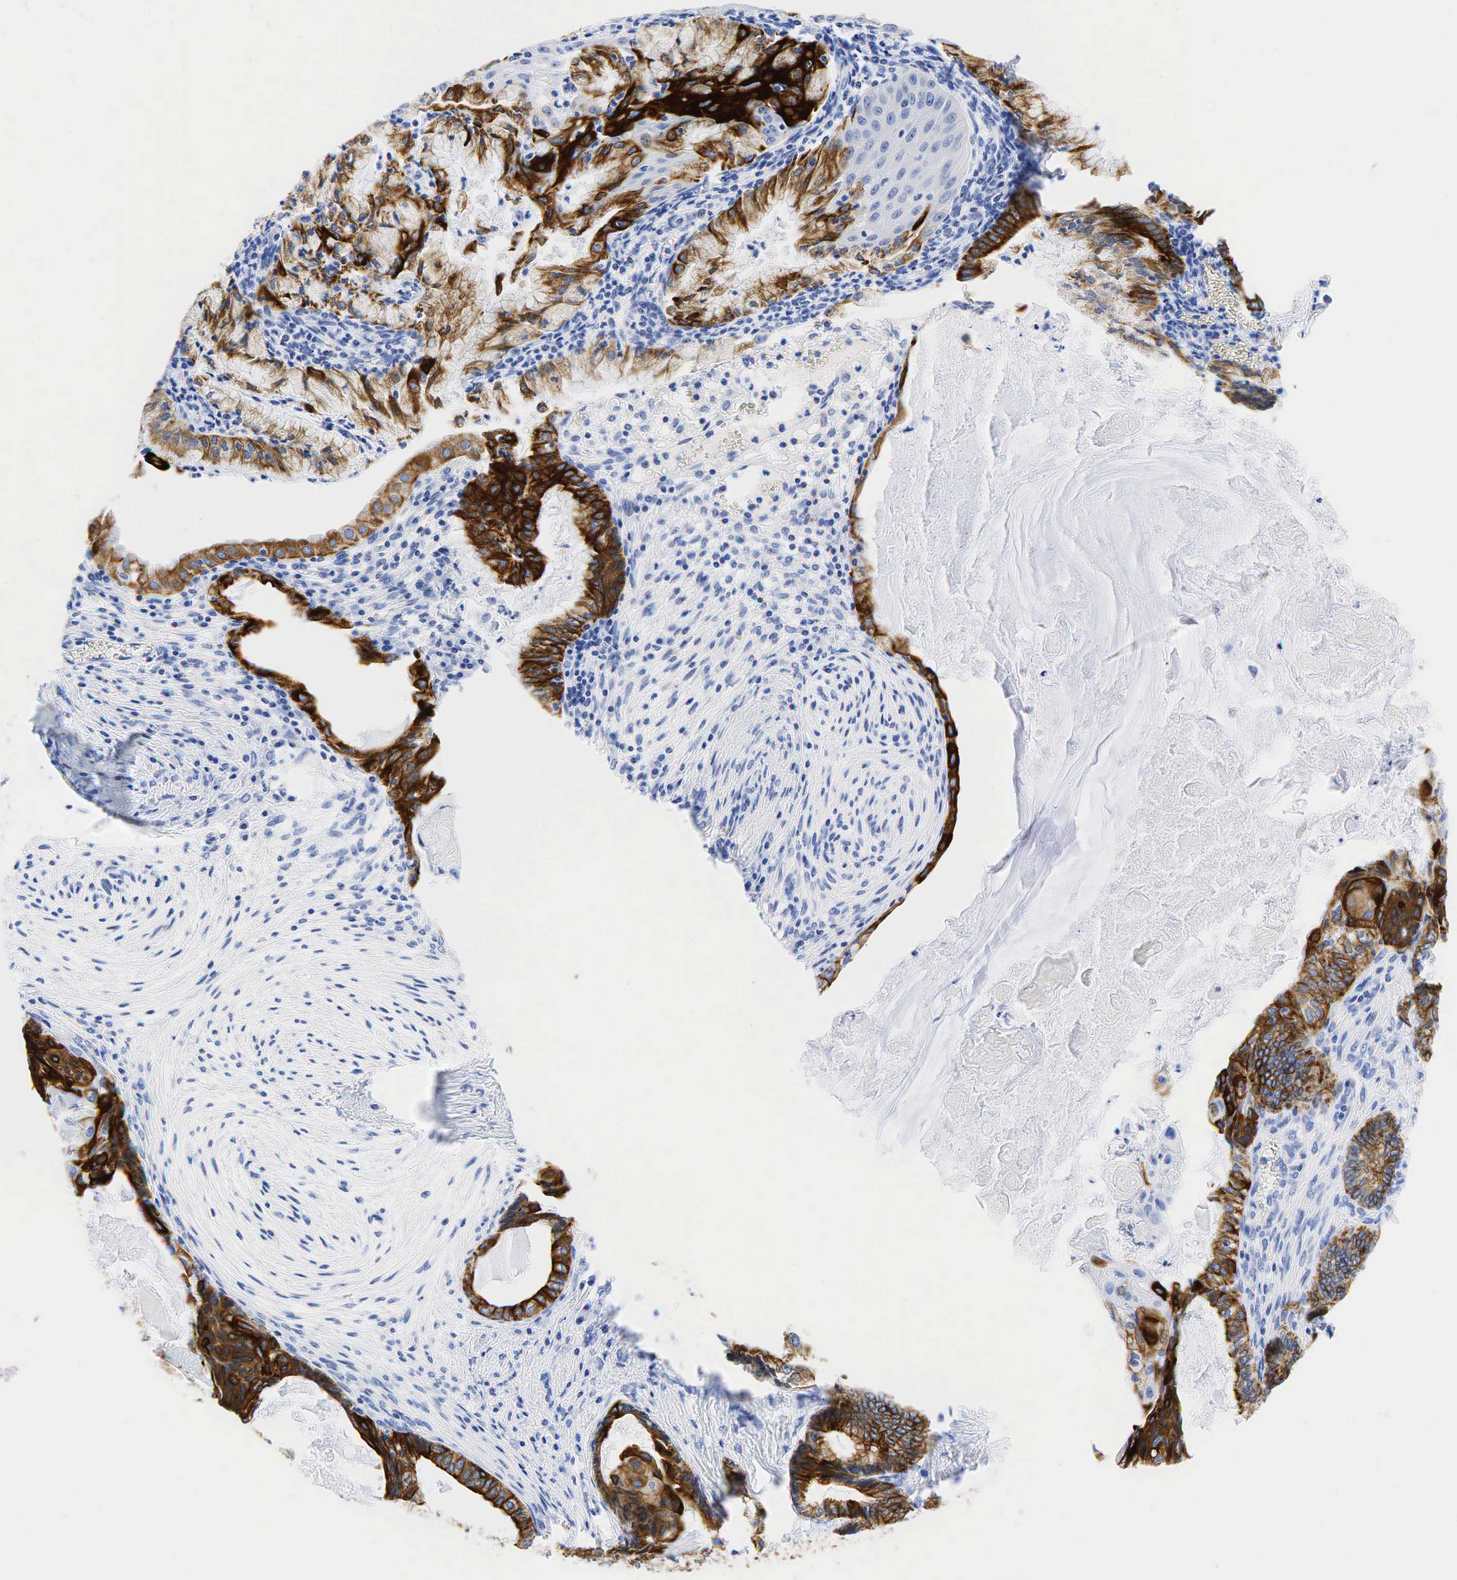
{"staining": {"intensity": "strong", "quantity": ">75%", "location": "cytoplasmic/membranous"}, "tissue": "endometrial cancer", "cell_type": "Tumor cells", "image_type": "cancer", "snomed": [{"axis": "morphology", "description": "Adenocarcinoma, NOS"}, {"axis": "topography", "description": "Endometrium"}], "caption": "A micrograph showing strong cytoplasmic/membranous expression in approximately >75% of tumor cells in adenocarcinoma (endometrial), as visualized by brown immunohistochemical staining.", "gene": "KRT18", "patient": {"sex": "female", "age": 79}}